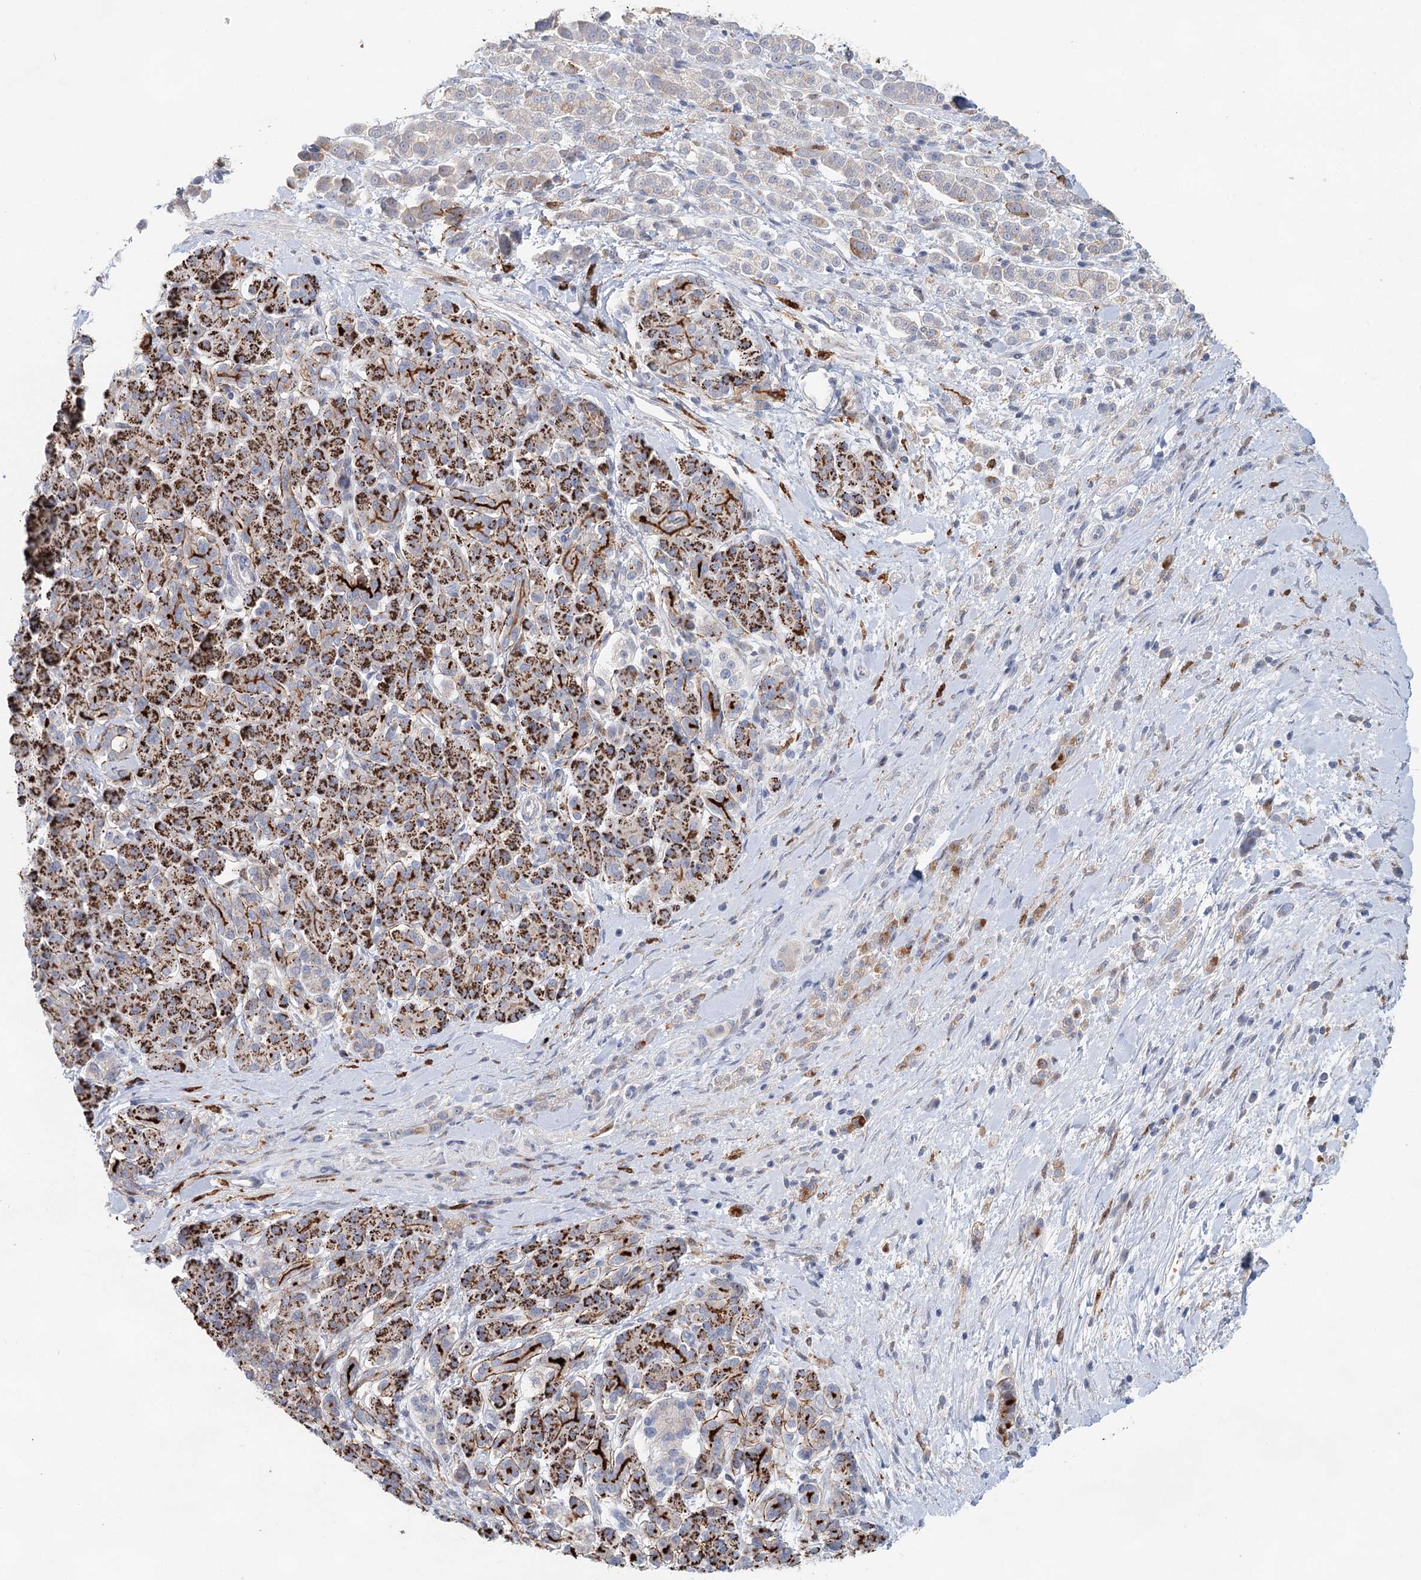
{"staining": {"intensity": "moderate", "quantity": "<25%", "location": "cytoplasmic/membranous"}, "tissue": "pancreatic cancer", "cell_type": "Tumor cells", "image_type": "cancer", "snomed": [{"axis": "morphology", "description": "Normal tissue, NOS"}, {"axis": "morphology", "description": "Adenocarcinoma, NOS"}, {"axis": "topography", "description": "Pancreas"}], "caption": "Protein staining of pancreatic cancer tissue demonstrates moderate cytoplasmic/membranous staining in approximately <25% of tumor cells. (DAB (3,3'-diaminobenzidine) IHC, brown staining for protein, blue staining for nuclei).", "gene": "SLC19A3", "patient": {"sex": "female", "age": 64}}